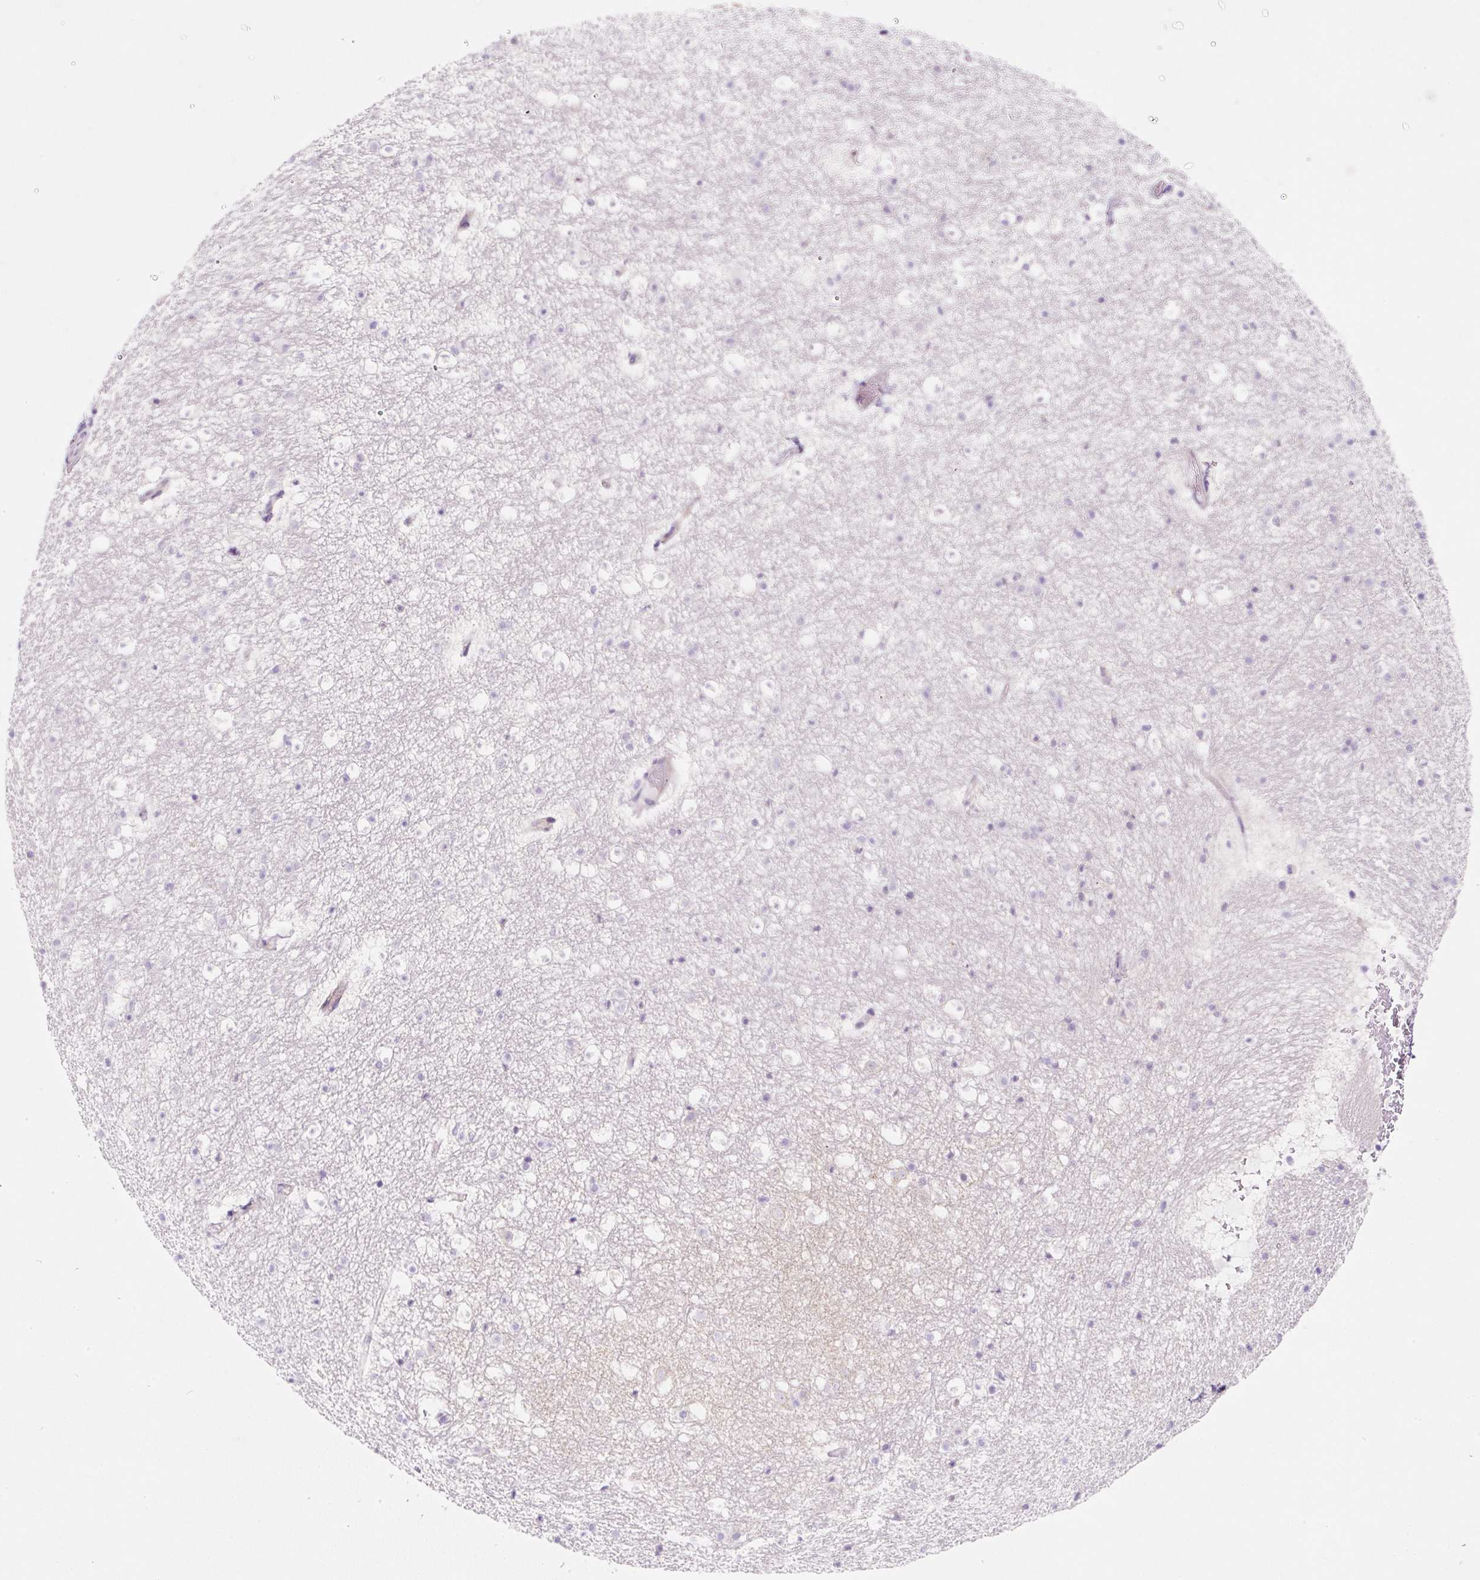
{"staining": {"intensity": "negative", "quantity": "none", "location": "none"}, "tissue": "caudate", "cell_type": "Glial cells", "image_type": "normal", "snomed": [{"axis": "morphology", "description": "Normal tissue, NOS"}, {"axis": "topography", "description": "Lateral ventricle wall"}], "caption": "Immunohistochemistry photomicrograph of benign caudate: human caudate stained with DAB (3,3'-diaminobenzidine) exhibits no significant protein positivity in glial cells. (Brightfield microscopy of DAB immunohistochemistry (IHC) at high magnification).", "gene": "ERAP2", "patient": {"sex": "male", "age": 37}}